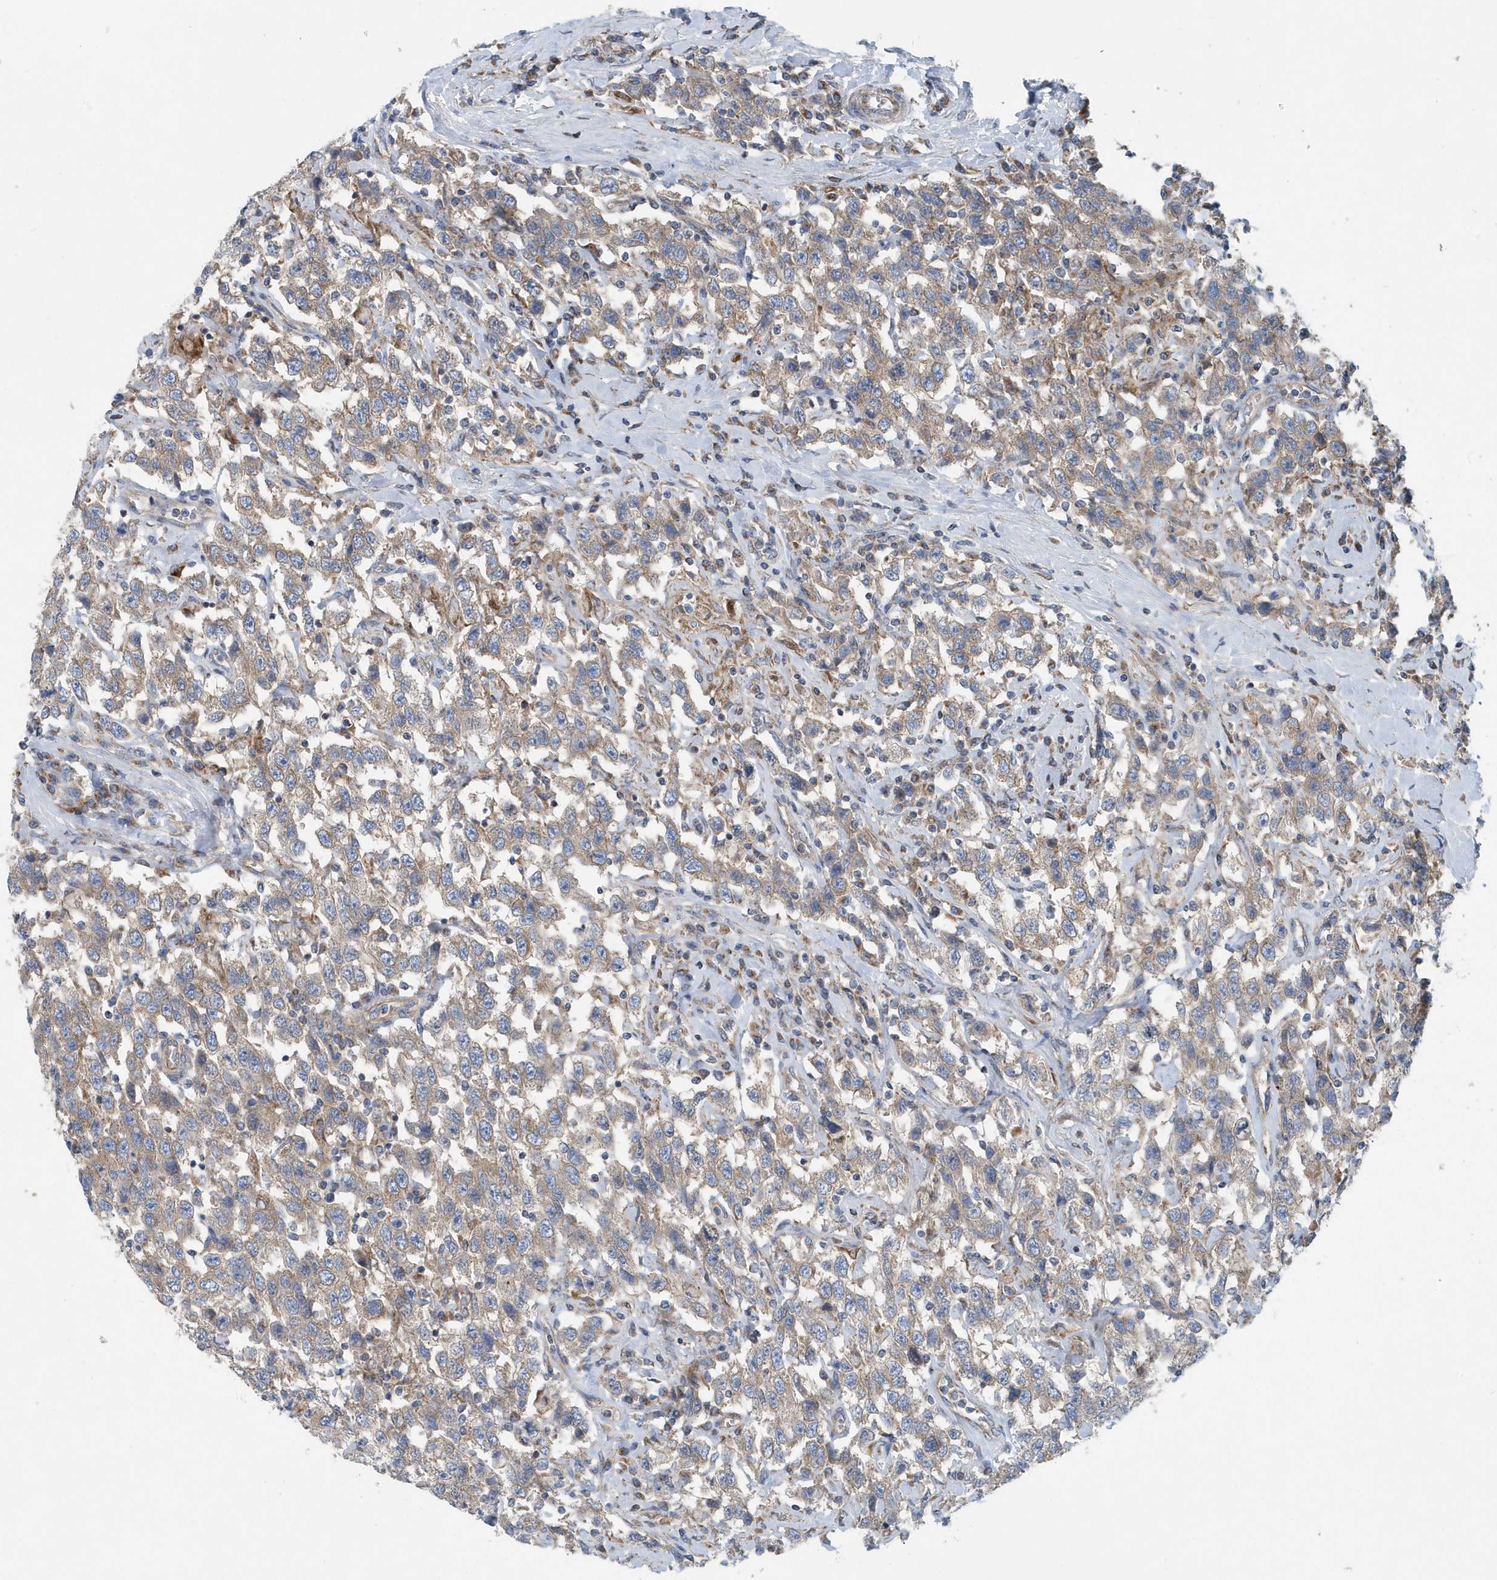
{"staining": {"intensity": "weak", "quantity": ">75%", "location": "cytoplasmic/membranous"}, "tissue": "testis cancer", "cell_type": "Tumor cells", "image_type": "cancer", "snomed": [{"axis": "morphology", "description": "Seminoma, NOS"}, {"axis": "topography", "description": "Testis"}], "caption": "Brown immunohistochemical staining in seminoma (testis) demonstrates weak cytoplasmic/membranous expression in approximately >75% of tumor cells.", "gene": "PPM1M", "patient": {"sex": "male", "age": 41}}